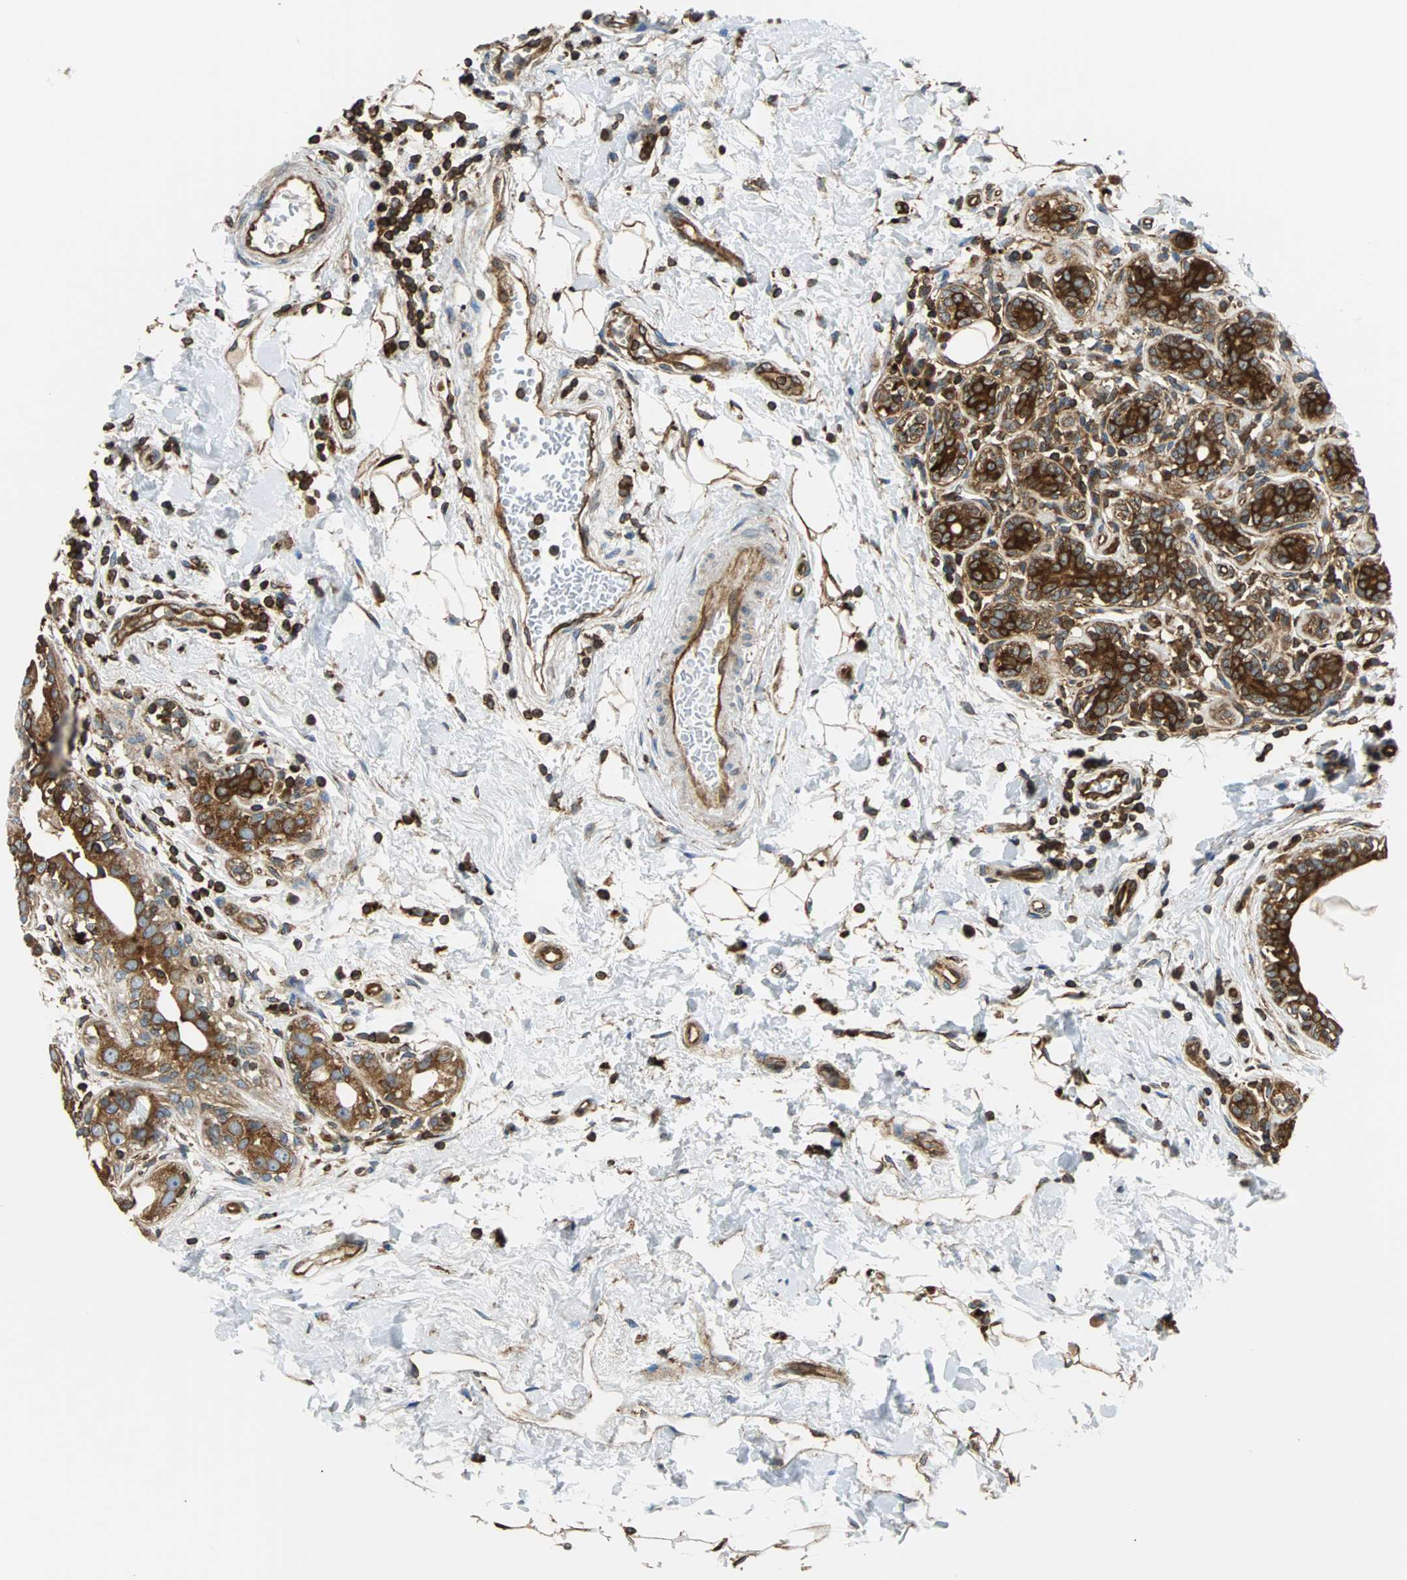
{"staining": {"intensity": "moderate", "quantity": ">75%", "location": "cytoplasmic/membranous"}, "tissue": "breast cancer", "cell_type": "Tumor cells", "image_type": "cancer", "snomed": [{"axis": "morphology", "description": "Normal tissue, NOS"}, {"axis": "morphology", "description": "Lobular carcinoma"}, {"axis": "topography", "description": "Breast"}], "caption": "DAB (3,3'-diaminobenzidine) immunohistochemical staining of human breast lobular carcinoma shows moderate cytoplasmic/membranous protein staining in about >75% of tumor cells.", "gene": "RELA", "patient": {"sex": "female", "age": 47}}